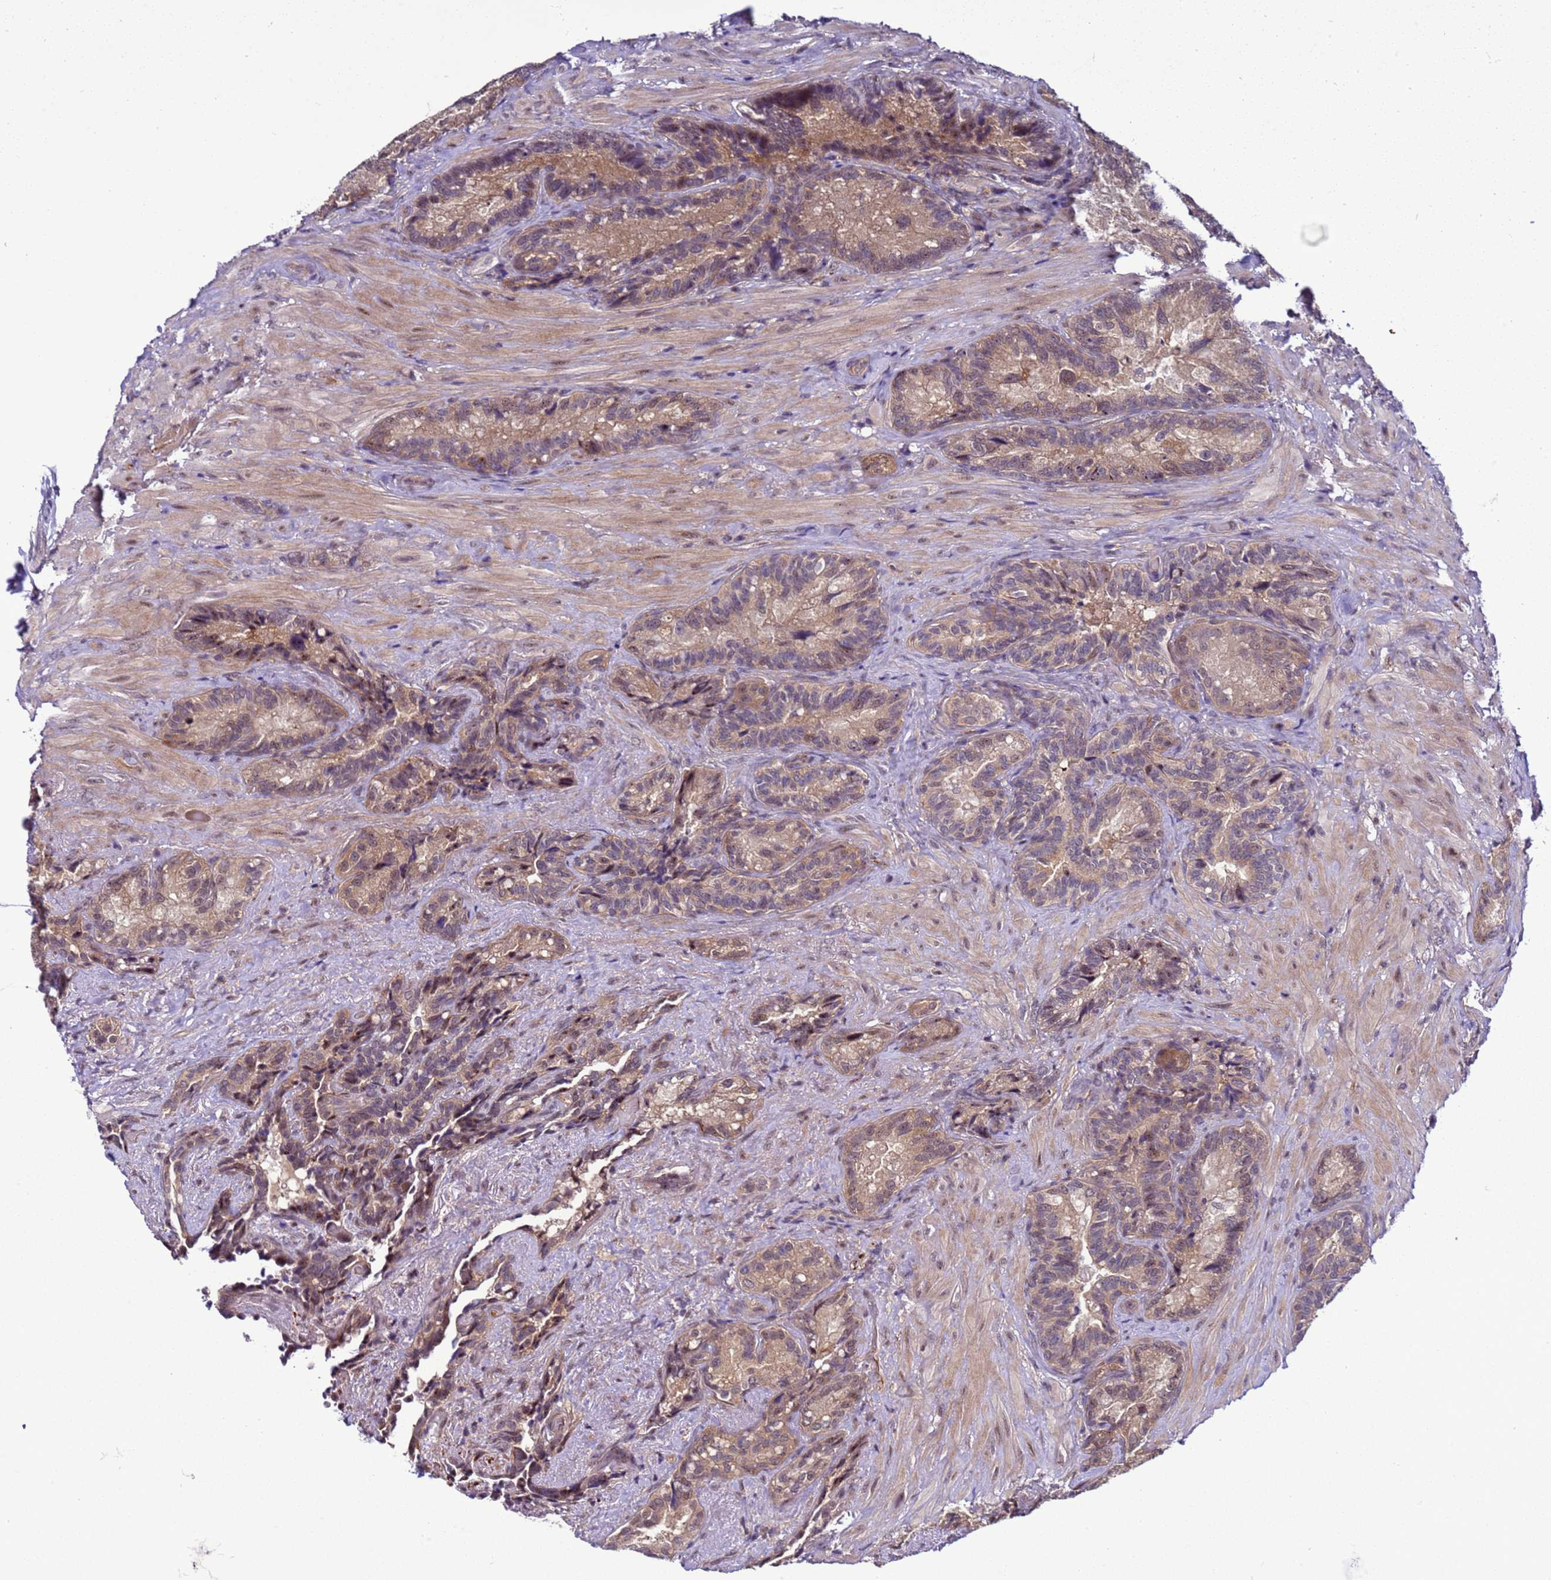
{"staining": {"intensity": "moderate", "quantity": "25%-75%", "location": "cytoplasmic/membranous,nuclear"}, "tissue": "seminal vesicle", "cell_type": "Glandular cells", "image_type": "normal", "snomed": [{"axis": "morphology", "description": "Normal tissue, NOS"}, {"axis": "topography", "description": "Seminal veicle"}], "caption": "IHC (DAB (3,3'-diaminobenzidine)) staining of unremarkable human seminal vesicle displays moderate cytoplasmic/membranous,nuclear protein expression in about 25%-75% of glandular cells. The staining was performed using DAB, with brown indicating positive protein expression. Nuclei are stained blue with hematoxylin.", "gene": "GEN1", "patient": {"sex": "male", "age": 62}}